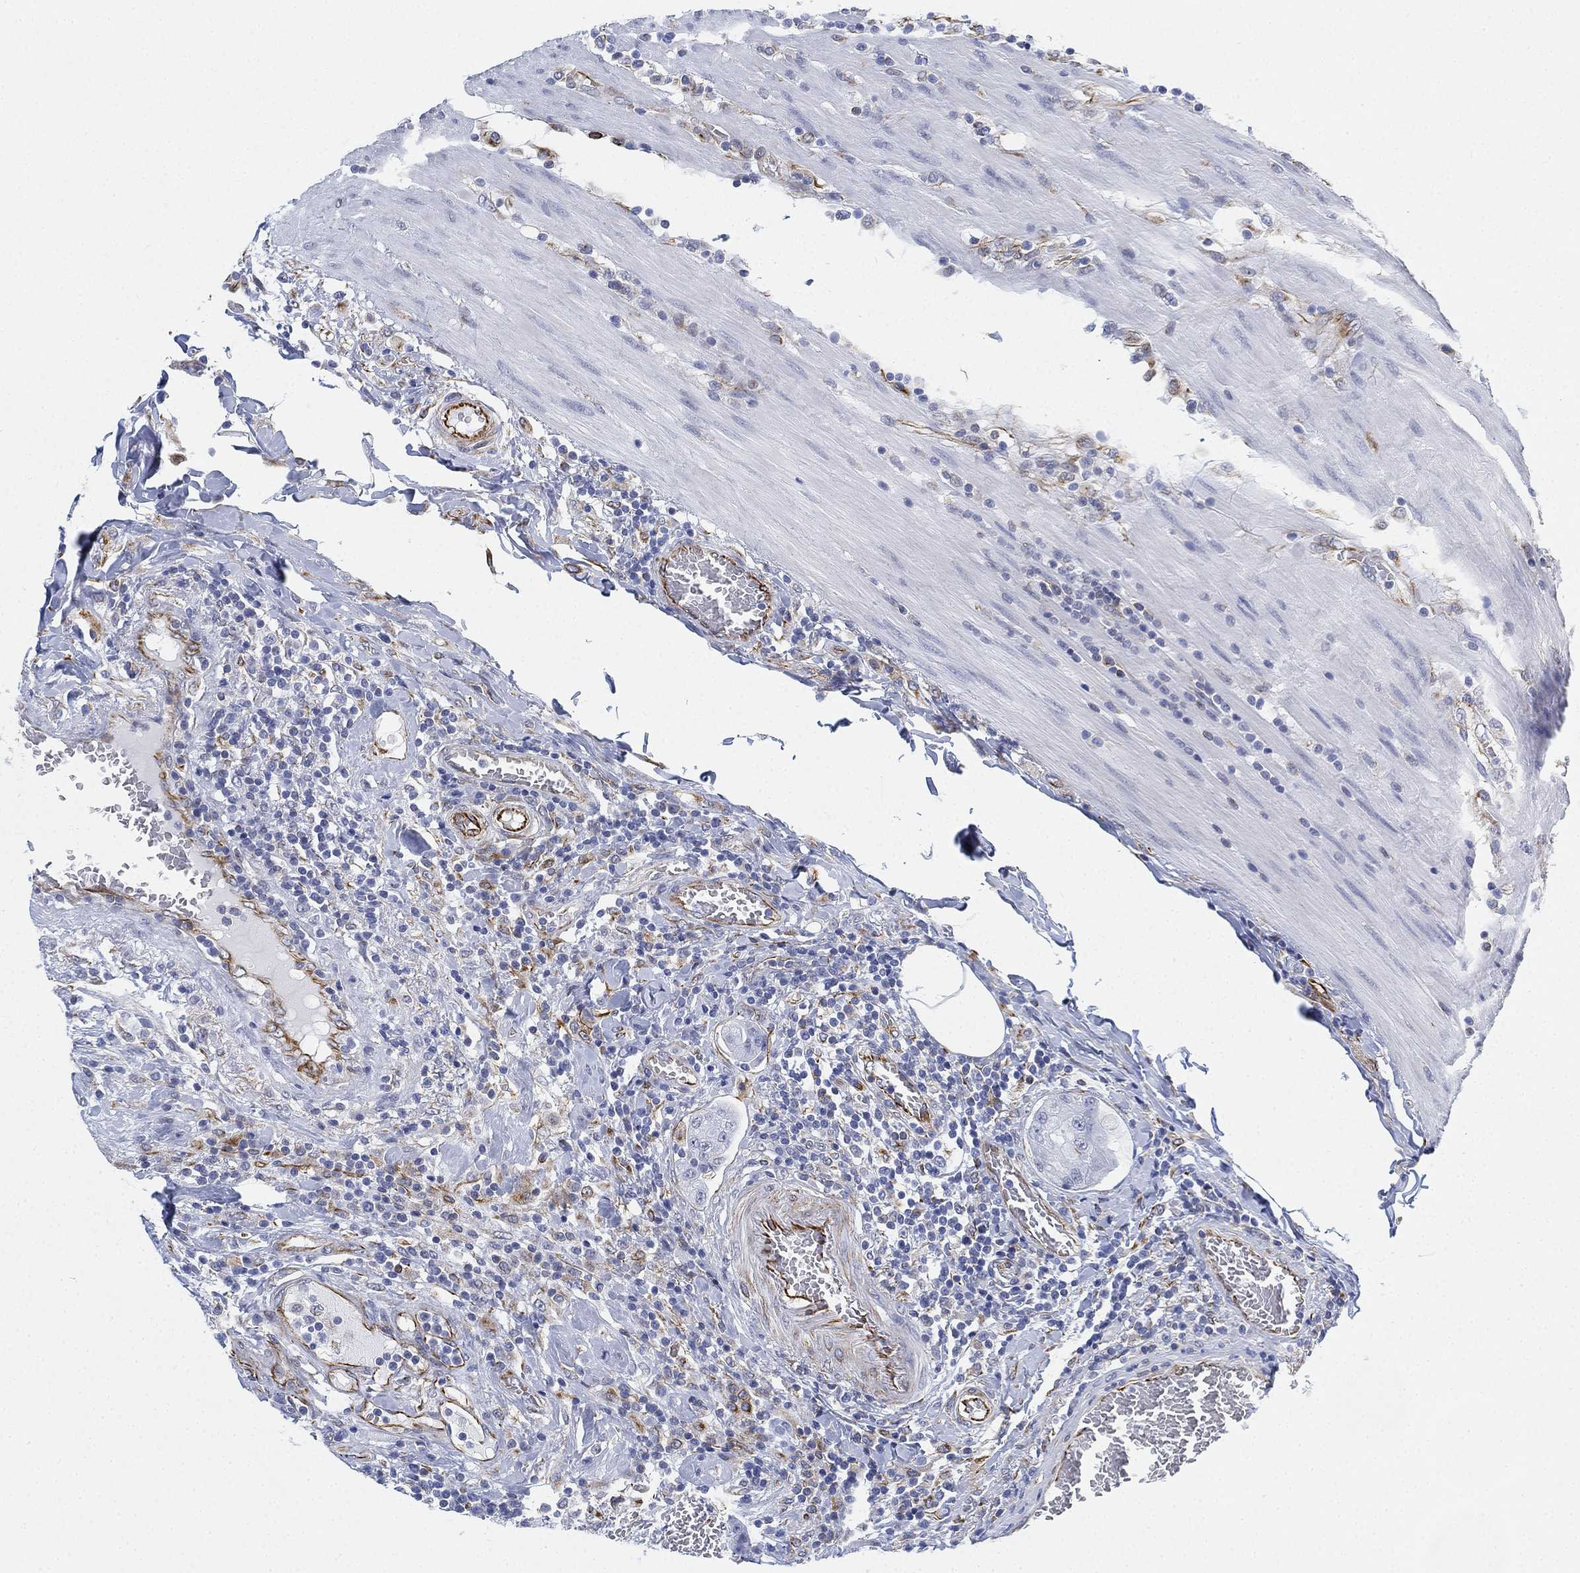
{"staining": {"intensity": "negative", "quantity": "none", "location": "none"}, "tissue": "colorectal cancer", "cell_type": "Tumor cells", "image_type": "cancer", "snomed": [{"axis": "morphology", "description": "Adenocarcinoma, NOS"}, {"axis": "topography", "description": "Colon"}], "caption": "A micrograph of human colorectal cancer is negative for staining in tumor cells. Brightfield microscopy of immunohistochemistry stained with DAB (brown) and hematoxylin (blue), captured at high magnification.", "gene": "PSKH2", "patient": {"sex": "female", "age": 48}}